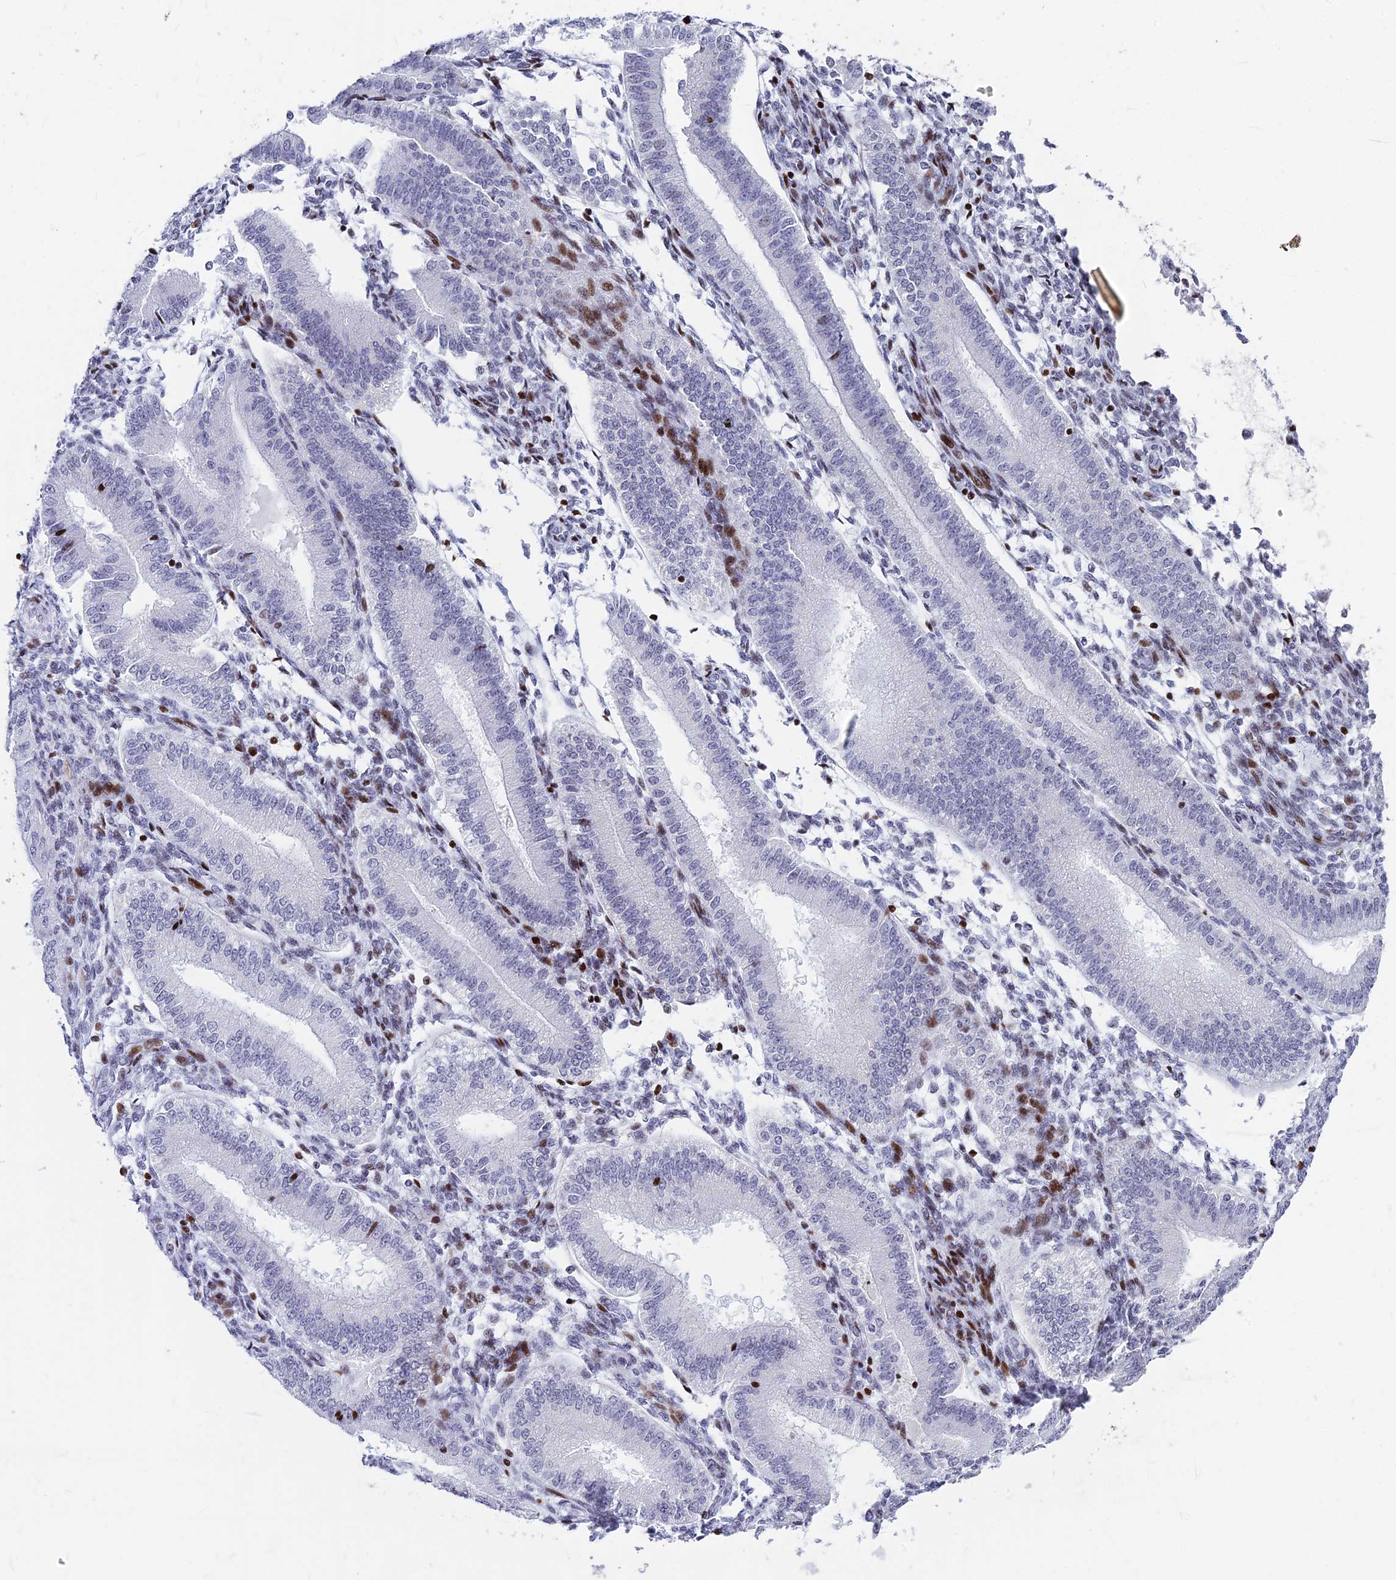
{"staining": {"intensity": "strong", "quantity": "<25%", "location": "nuclear"}, "tissue": "endometrium", "cell_type": "Cells in endometrial stroma", "image_type": "normal", "snomed": [{"axis": "morphology", "description": "Normal tissue, NOS"}, {"axis": "topography", "description": "Endometrium"}], "caption": "This photomicrograph reveals immunohistochemistry staining of benign endometrium, with medium strong nuclear staining in approximately <25% of cells in endometrial stroma.", "gene": "PRPS1", "patient": {"sex": "female", "age": 39}}